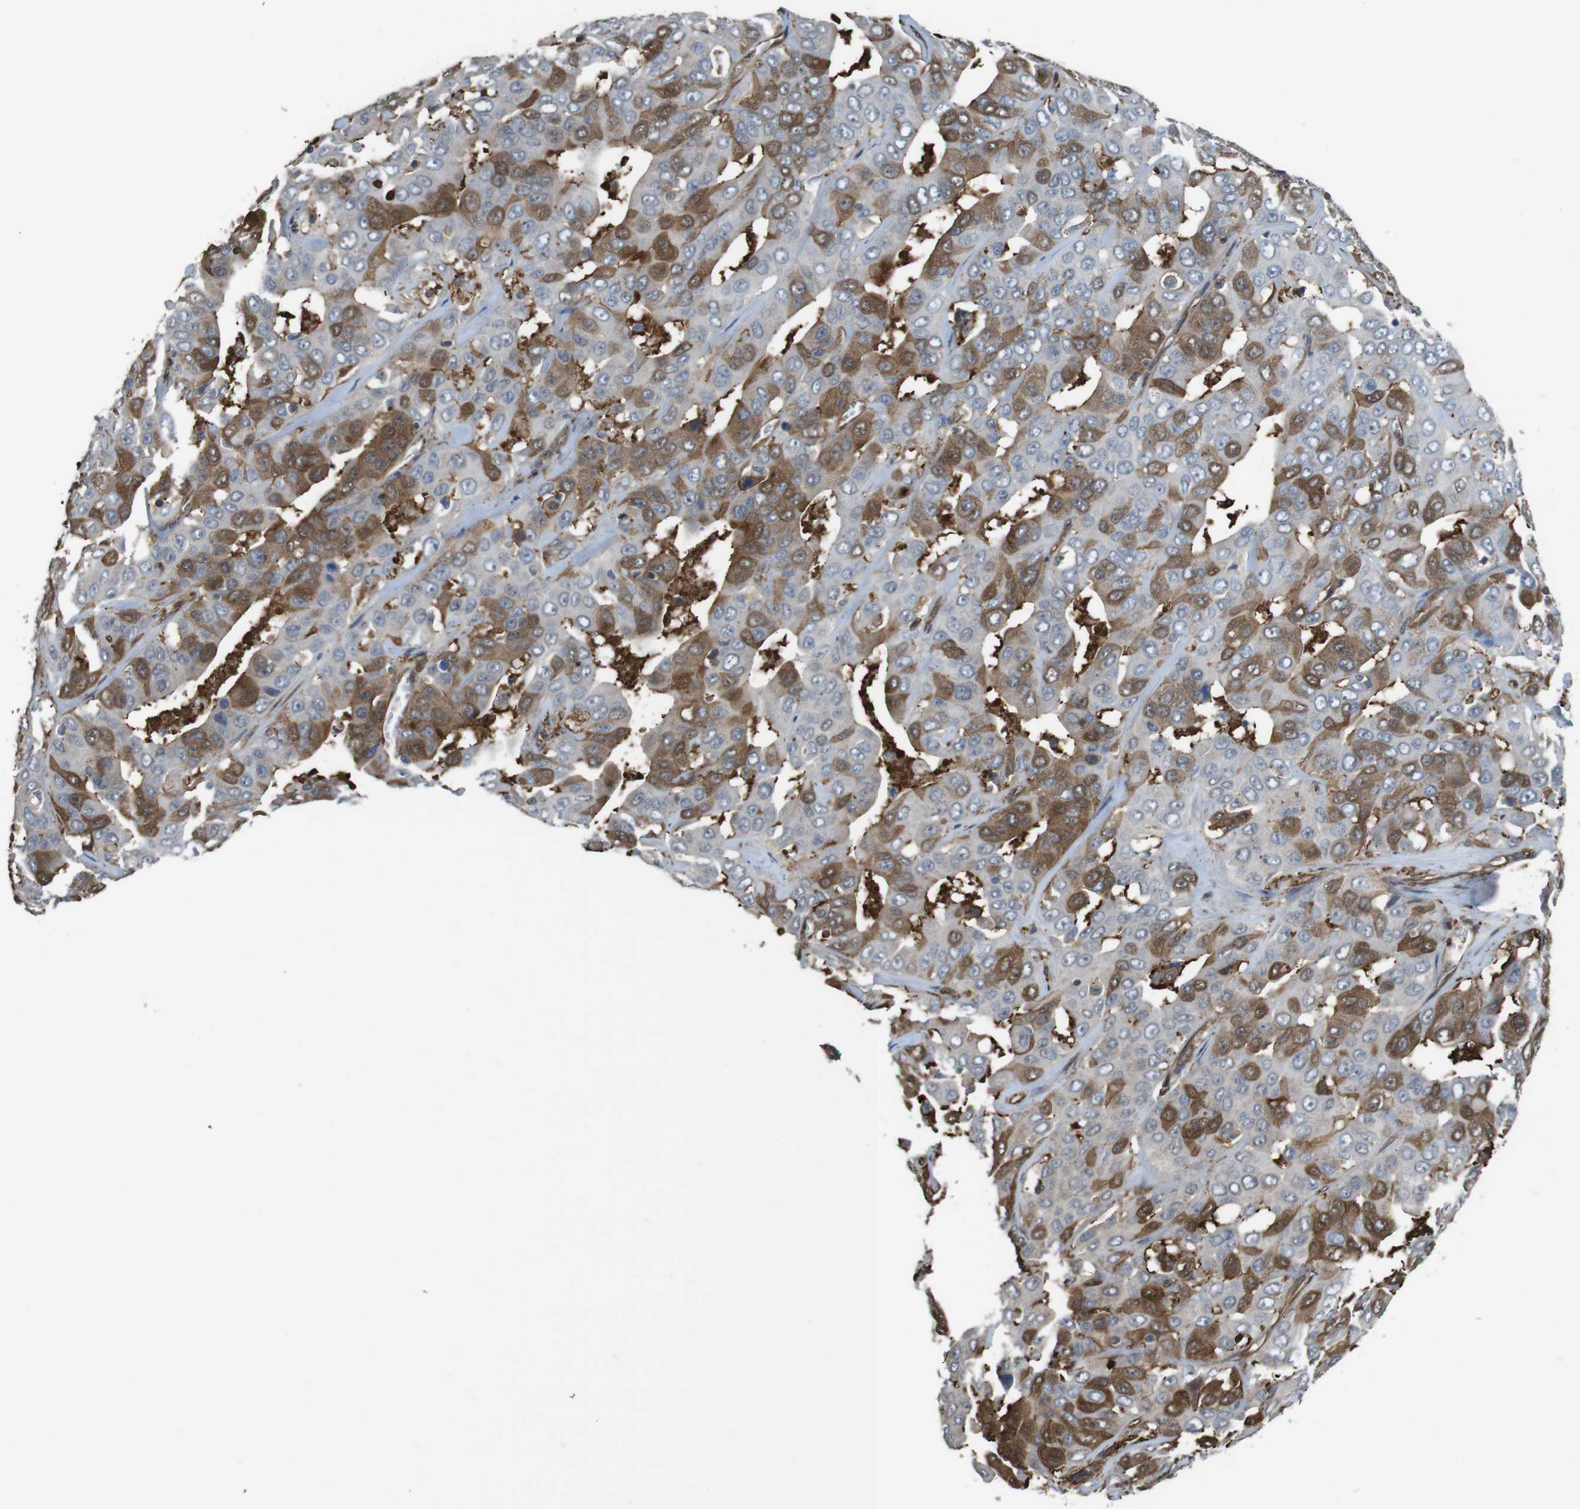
{"staining": {"intensity": "moderate", "quantity": "25%-75%", "location": "cytoplasmic/membranous"}, "tissue": "liver cancer", "cell_type": "Tumor cells", "image_type": "cancer", "snomed": [{"axis": "morphology", "description": "Cholangiocarcinoma"}, {"axis": "topography", "description": "Liver"}], "caption": "This image exhibits immunohistochemistry staining of cholangiocarcinoma (liver), with medium moderate cytoplasmic/membranous staining in about 25%-75% of tumor cells.", "gene": "ARHGDIA", "patient": {"sex": "female", "age": 52}}